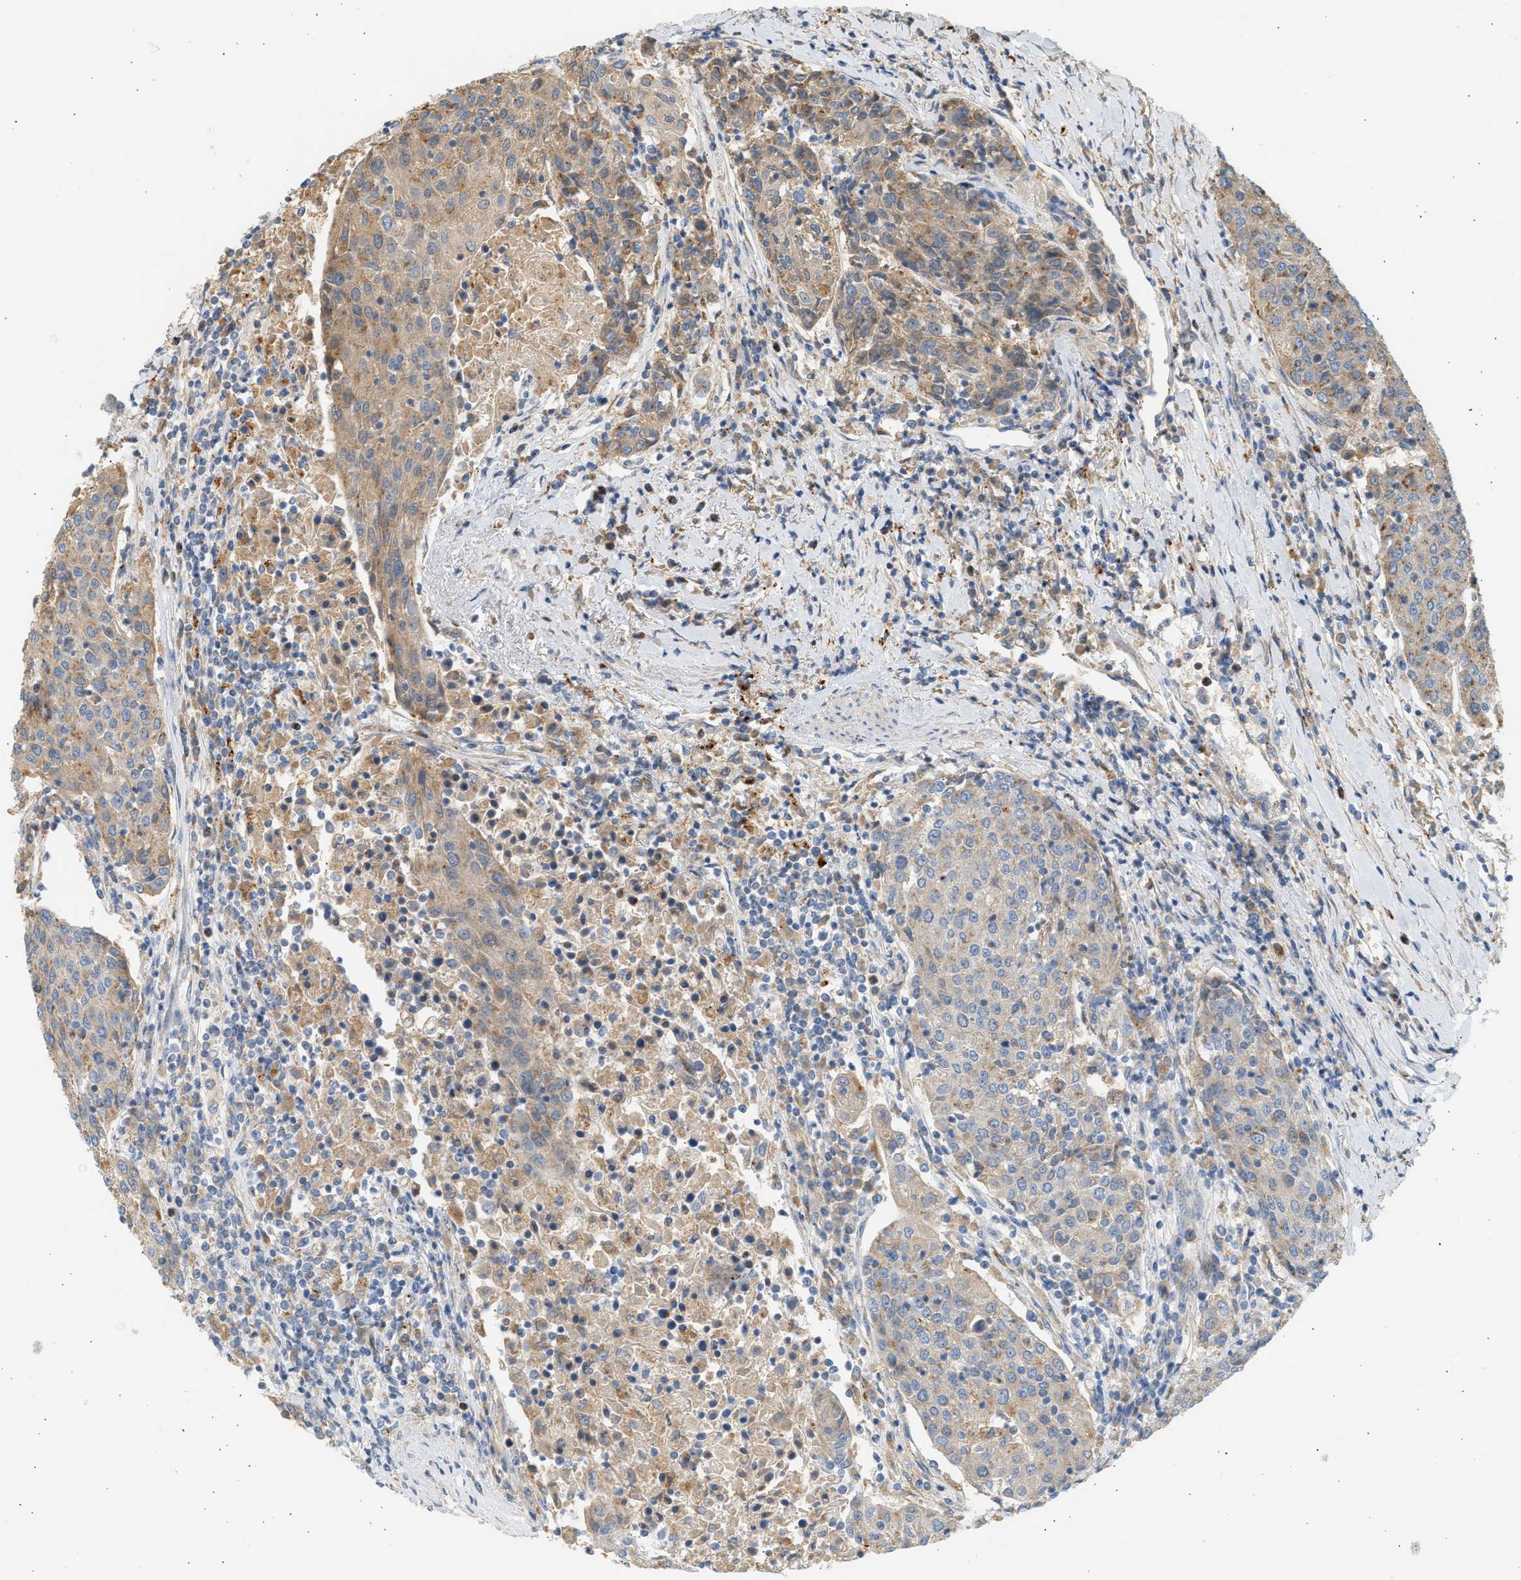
{"staining": {"intensity": "moderate", "quantity": ">75%", "location": "cytoplasmic/membranous"}, "tissue": "urothelial cancer", "cell_type": "Tumor cells", "image_type": "cancer", "snomed": [{"axis": "morphology", "description": "Urothelial carcinoma, High grade"}, {"axis": "topography", "description": "Urinary bladder"}], "caption": "Immunohistochemical staining of human urothelial carcinoma (high-grade) demonstrates moderate cytoplasmic/membranous protein expression in about >75% of tumor cells.", "gene": "ENTHD1", "patient": {"sex": "female", "age": 85}}